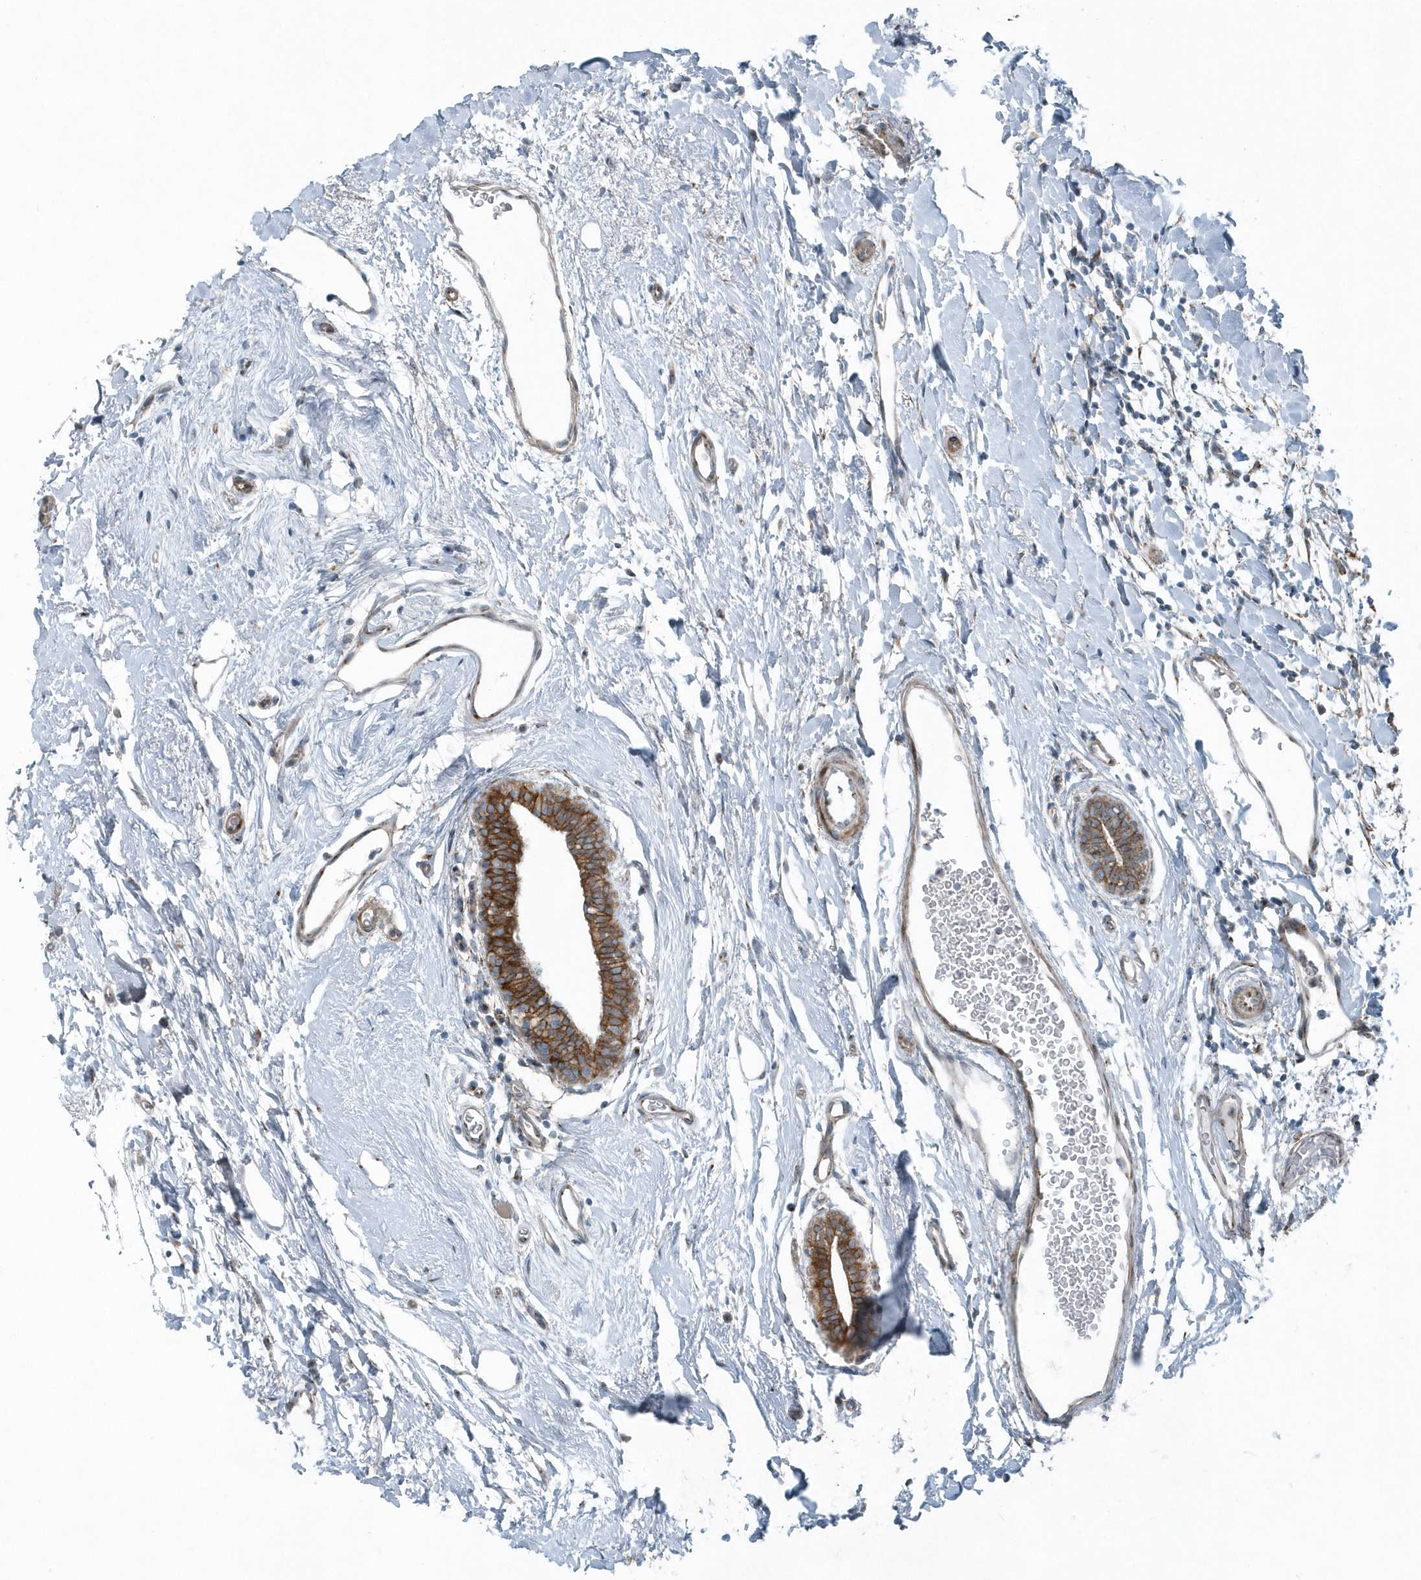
{"staining": {"intensity": "strong", "quantity": ">75%", "location": "cytoplasmic/membranous"}, "tissue": "breast cancer", "cell_type": "Tumor cells", "image_type": "cancer", "snomed": [{"axis": "morphology", "description": "Duct carcinoma"}, {"axis": "topography", "description": "Breast"}], "caption": "Tumor cells show high levels of strong cytoplasmic/membranous staining in approximately >75% of cells in human breast cancer.", "gene": "GCC2", "patient": {"sex": "female", "age": 87}}